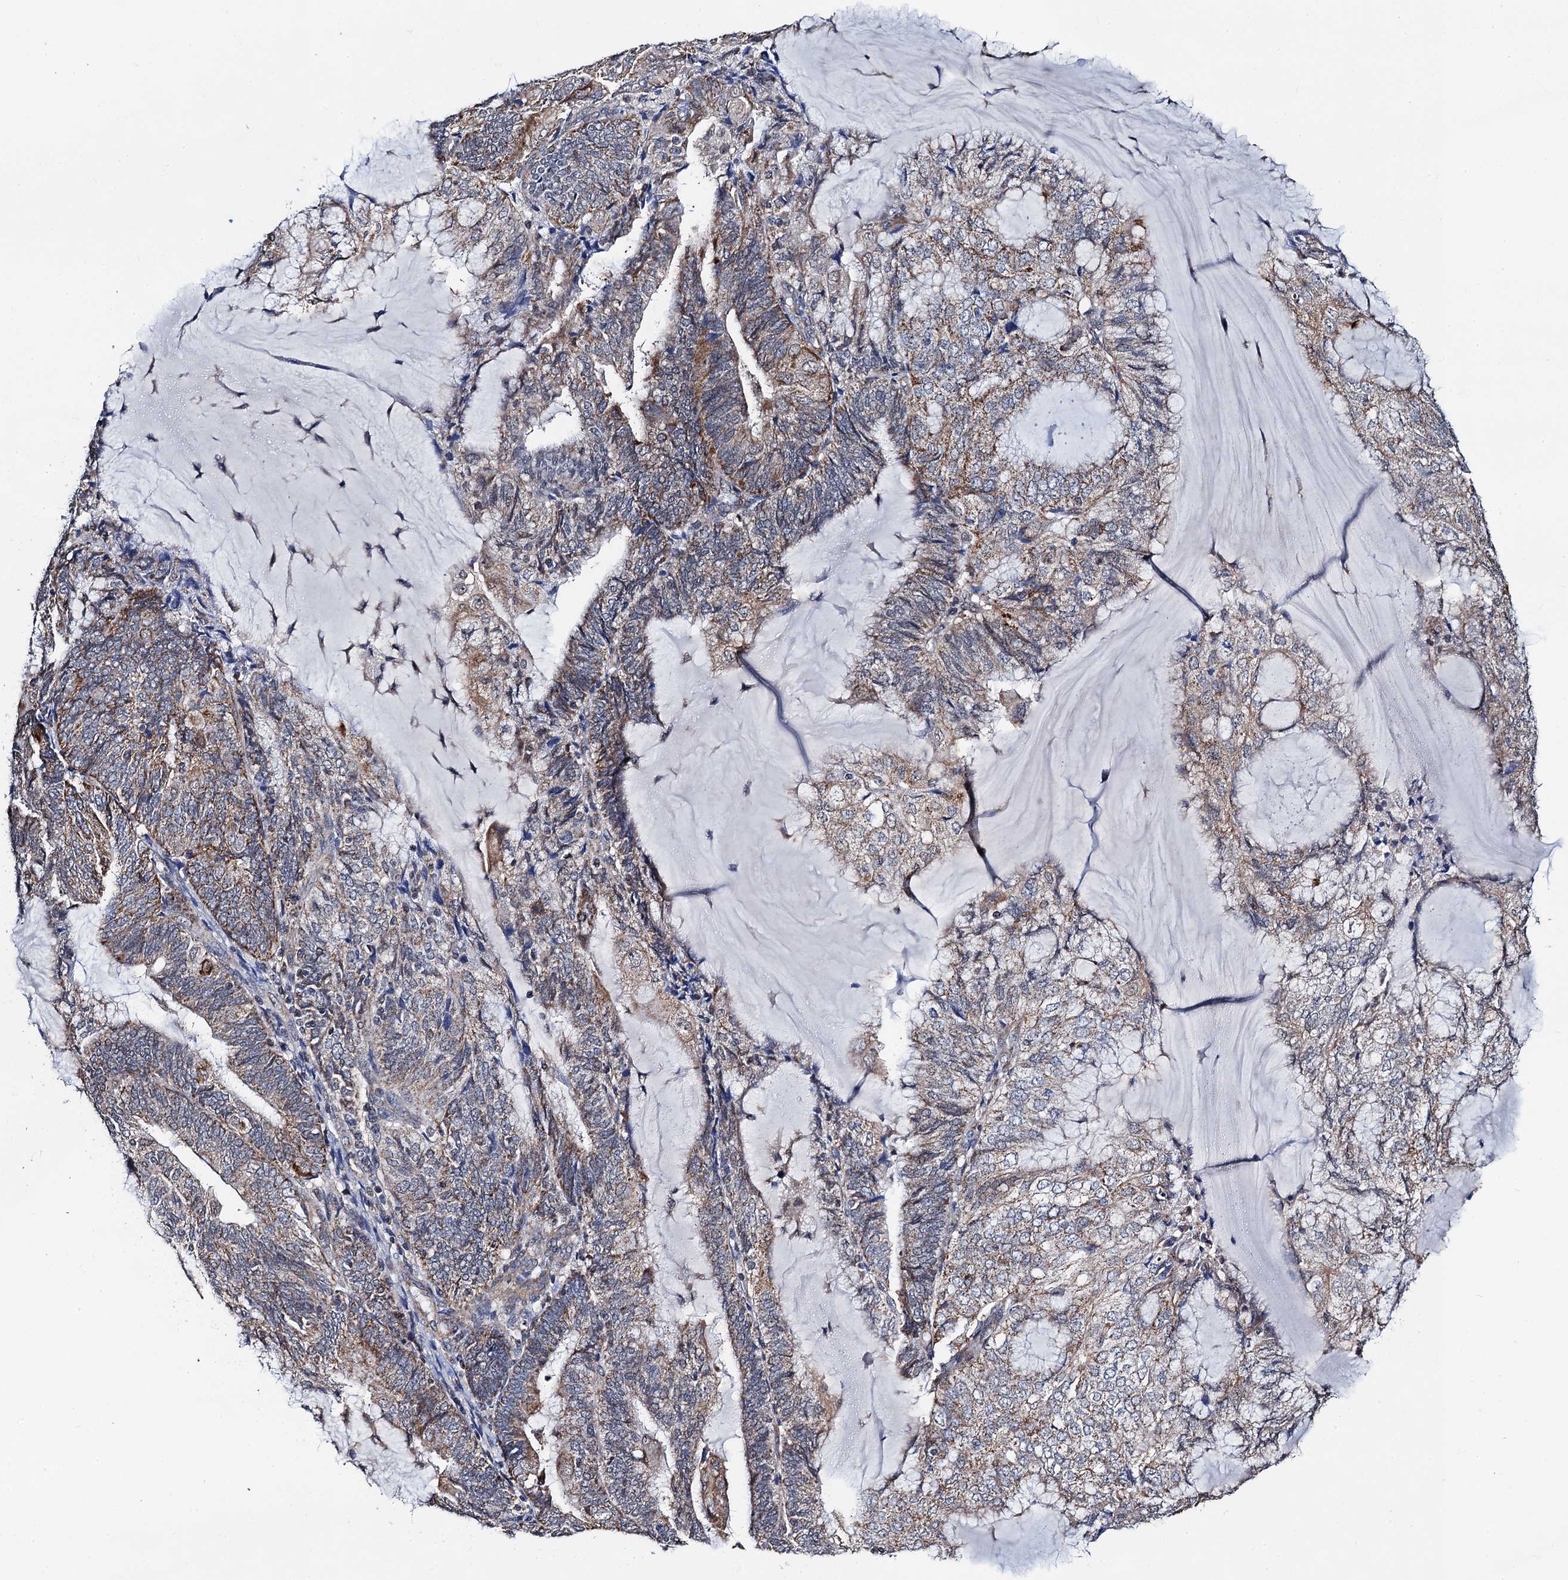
{"staining": {"intensity": "moderate", "quantity": "25%-75%", "location": "cytoplasmic/membranous"}, "tissue": "endometrial cancer", "cell_type": "Tumor cells", "image_type": "cancer", "snomed": [{"axis": "morphology", "description": "Adenocarcinoma, NOS"}, {"axis": "topography", "description": "Endometrium"}], "caption": "This image reveals IHC staining of endometrial cancer, with medium moderate cytoplasmic/membranous expression in approximately 25%-75% of tumor cells.", "gene": "PTCD3", "patient": {"sex": "female", "age": 81}}